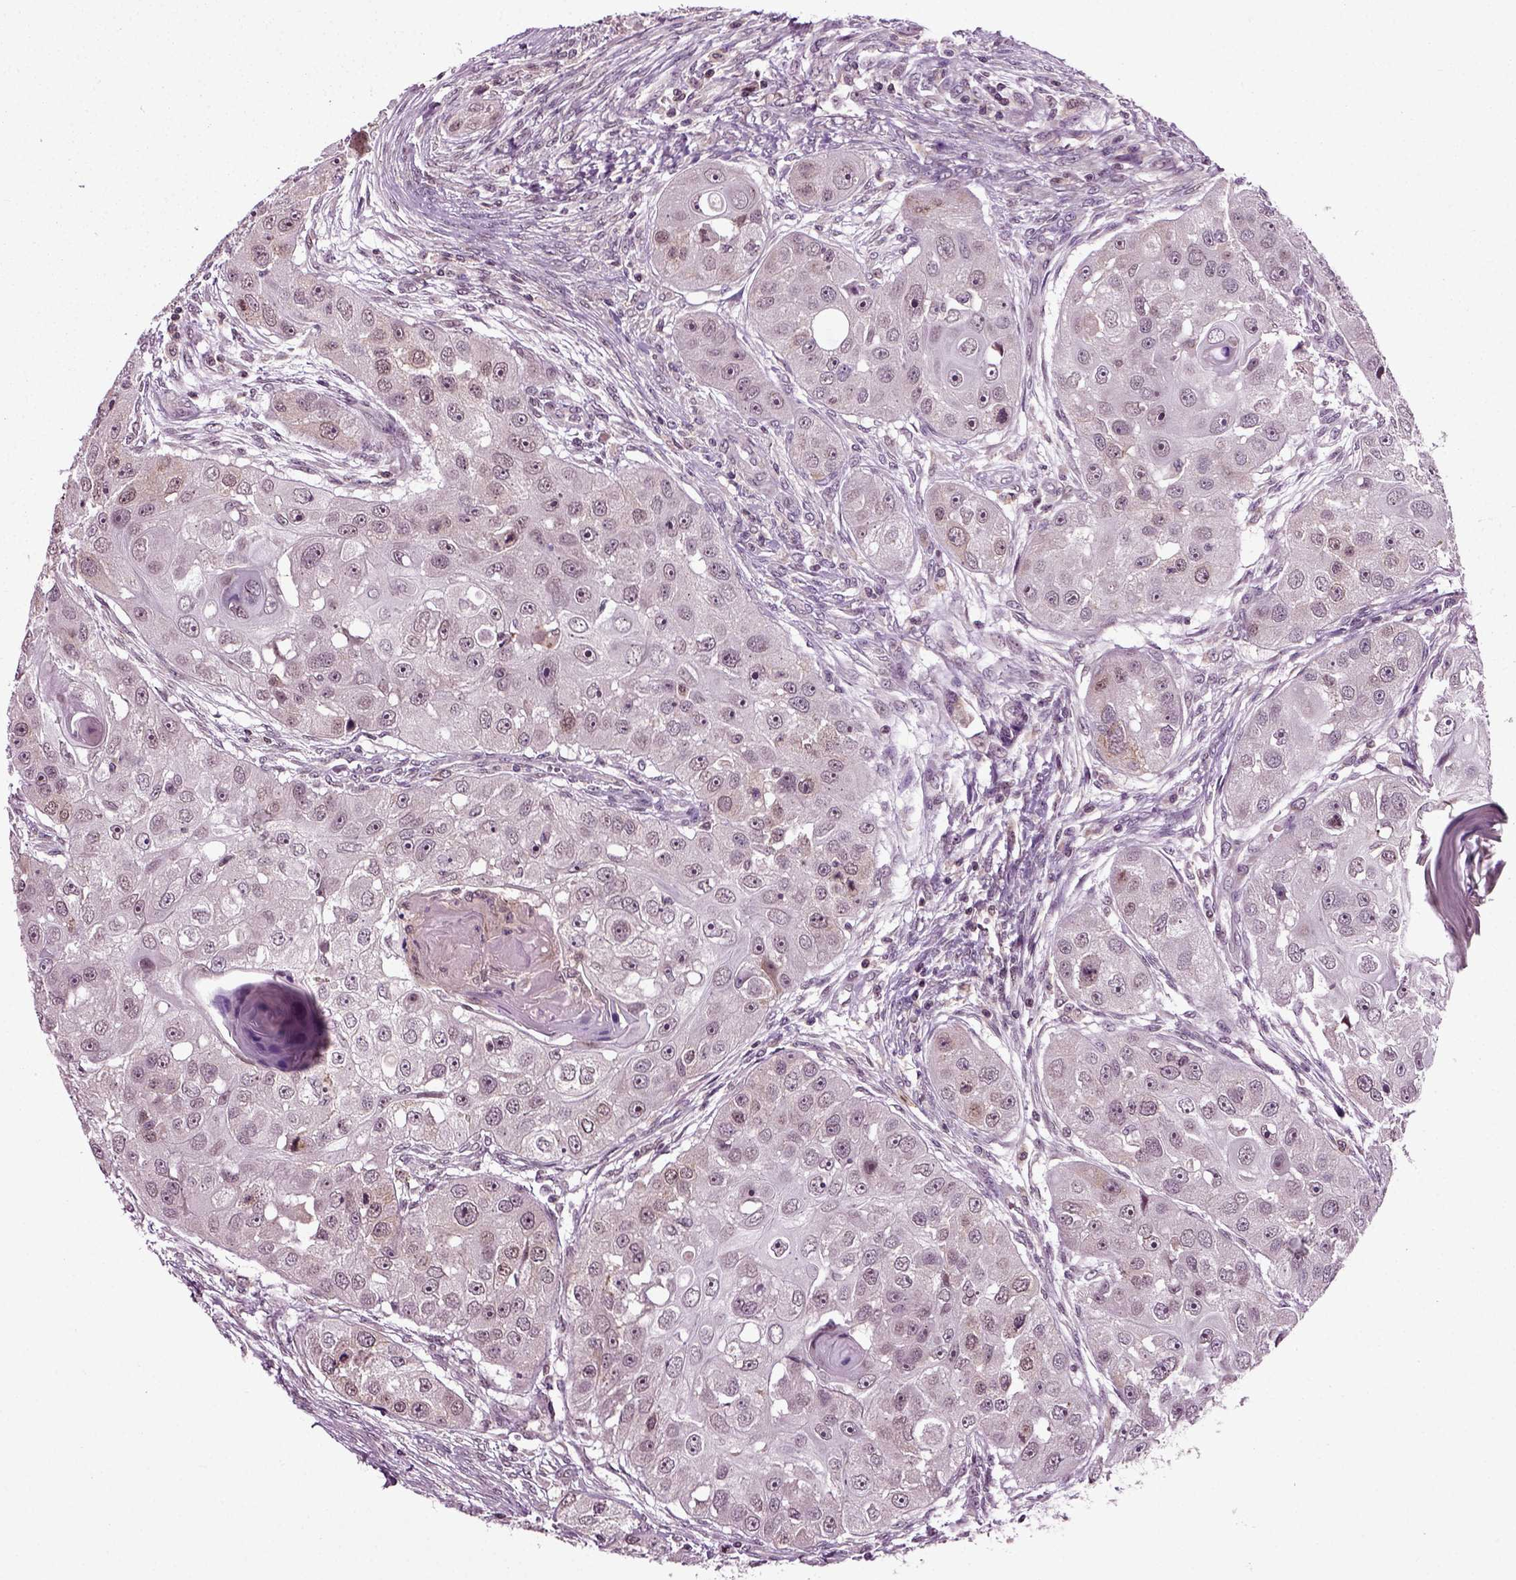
{"staining": {"intensity": "negative", "quantity": "none", "location": "none"}, "tissue": "head and neck cancer", "cell_type": "Tumor cells", "image_type": "cancer", "snomed": [{"axis": "morphology", "description": "Squamous cell carcinoma, NOS"}, {"axis": "topography", "description": "Head-Neck"}], "caption": "Tumor cells show no significant protein staining in head and neck cancer (squamous cell carcinoma). Nuclei are stained in blue.", "gene": "KNSTRN", "patient": {"sex": "male", "age": 51}}